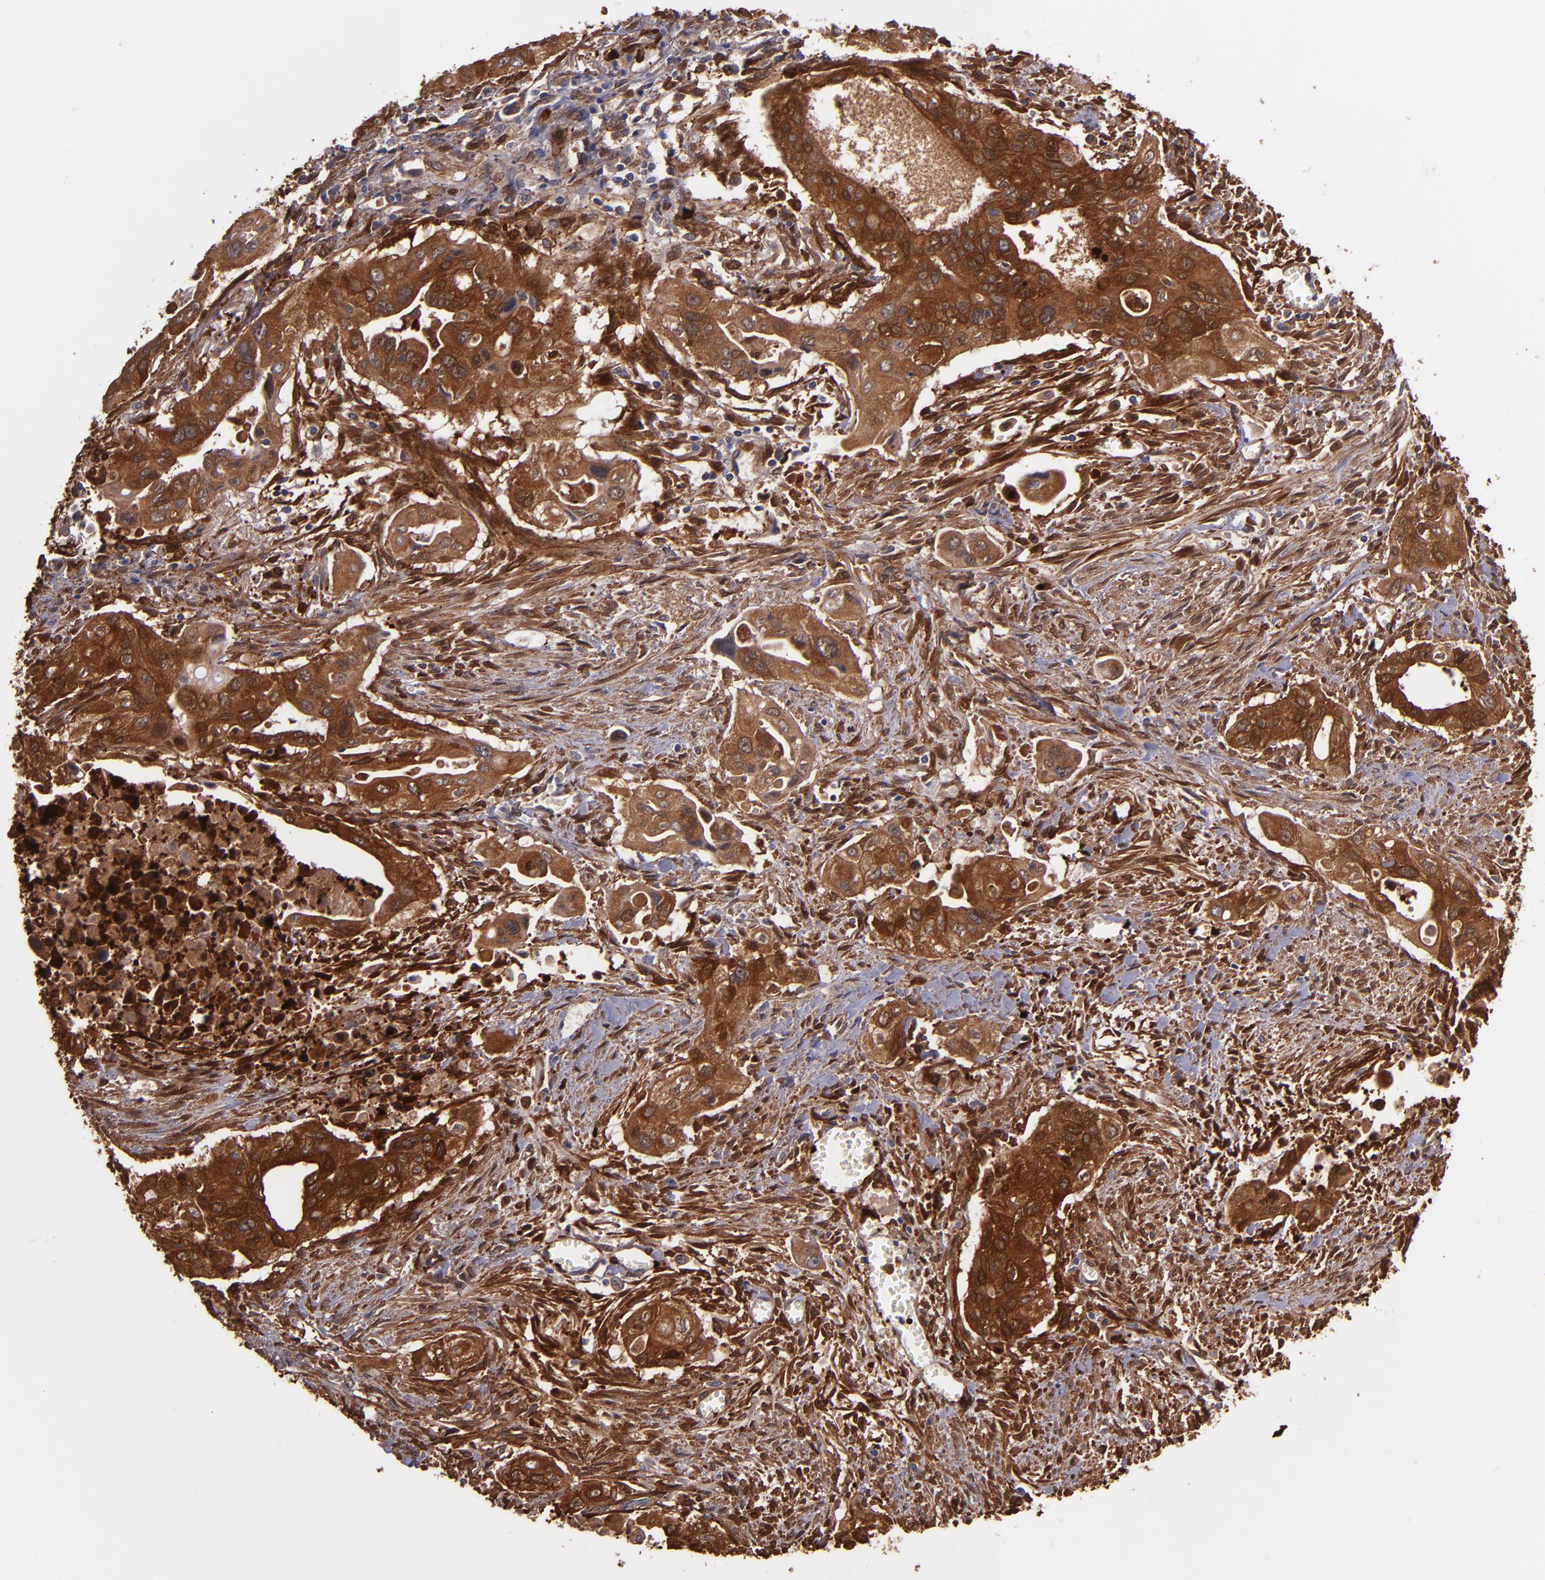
{"staining": {"intensity": "strong", "quantity": ">75%", "location": "cytoplasmic/membranous"}, "tissue": "pancreatic cancer", "cell_type": "Tumor cells", "image_type": "cancer", "snomed": [{"axis": "morphology", "description": "Adenocarcinoma, NOS"}, {"axis": "topography", "description": "Pancreas"}], "caption": "This image displays pancreatic cancer stained with immunohistochemistry to label a protein in brown. The cytoplasmic/membranous of tumor cells show strong positivity for the protein. Nuclei are counter-stained blue.", "gene": "VCL", "patient": {"sex": "male", "age": 77}}